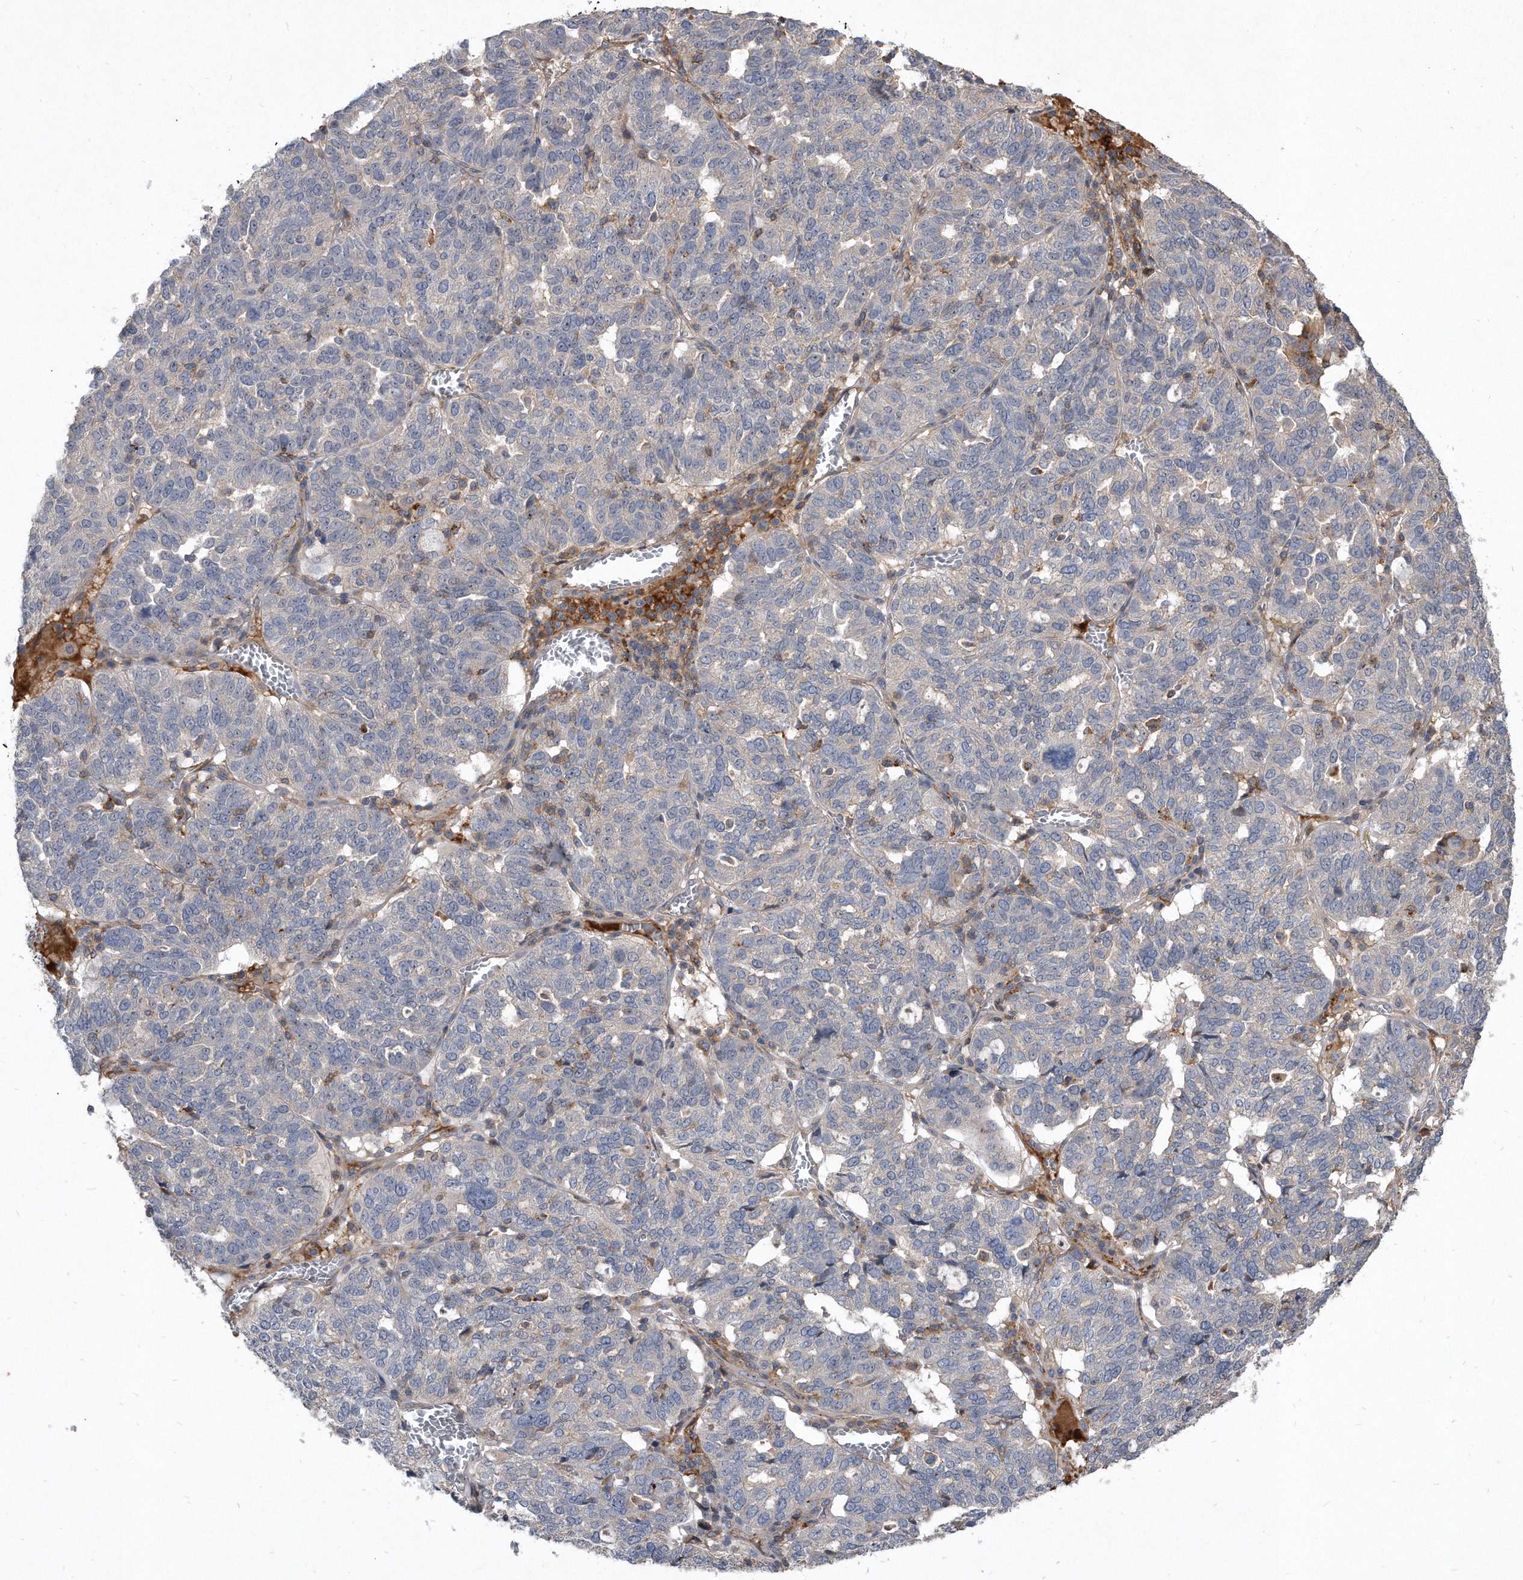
{"staining": {"intensity": "negative", "quantity": "none", "location": "none"}, "tissue": "ovarian cancer", "cell_type": "Tumor cells", "image_type": "cancer", "snomed": [{"axis": "morphology", "description": "Cystadenocarcinoma, serous, NOS"}, {"axis": "topography", "description": "Ovary"}], "caption": "The IHC histopathology image has no significant positivity in tumor cells of ovarian serous cystadenocarcinoma tissue.", "gene": "PGBD2", "patient": {"sex": "female", "age": 59}}